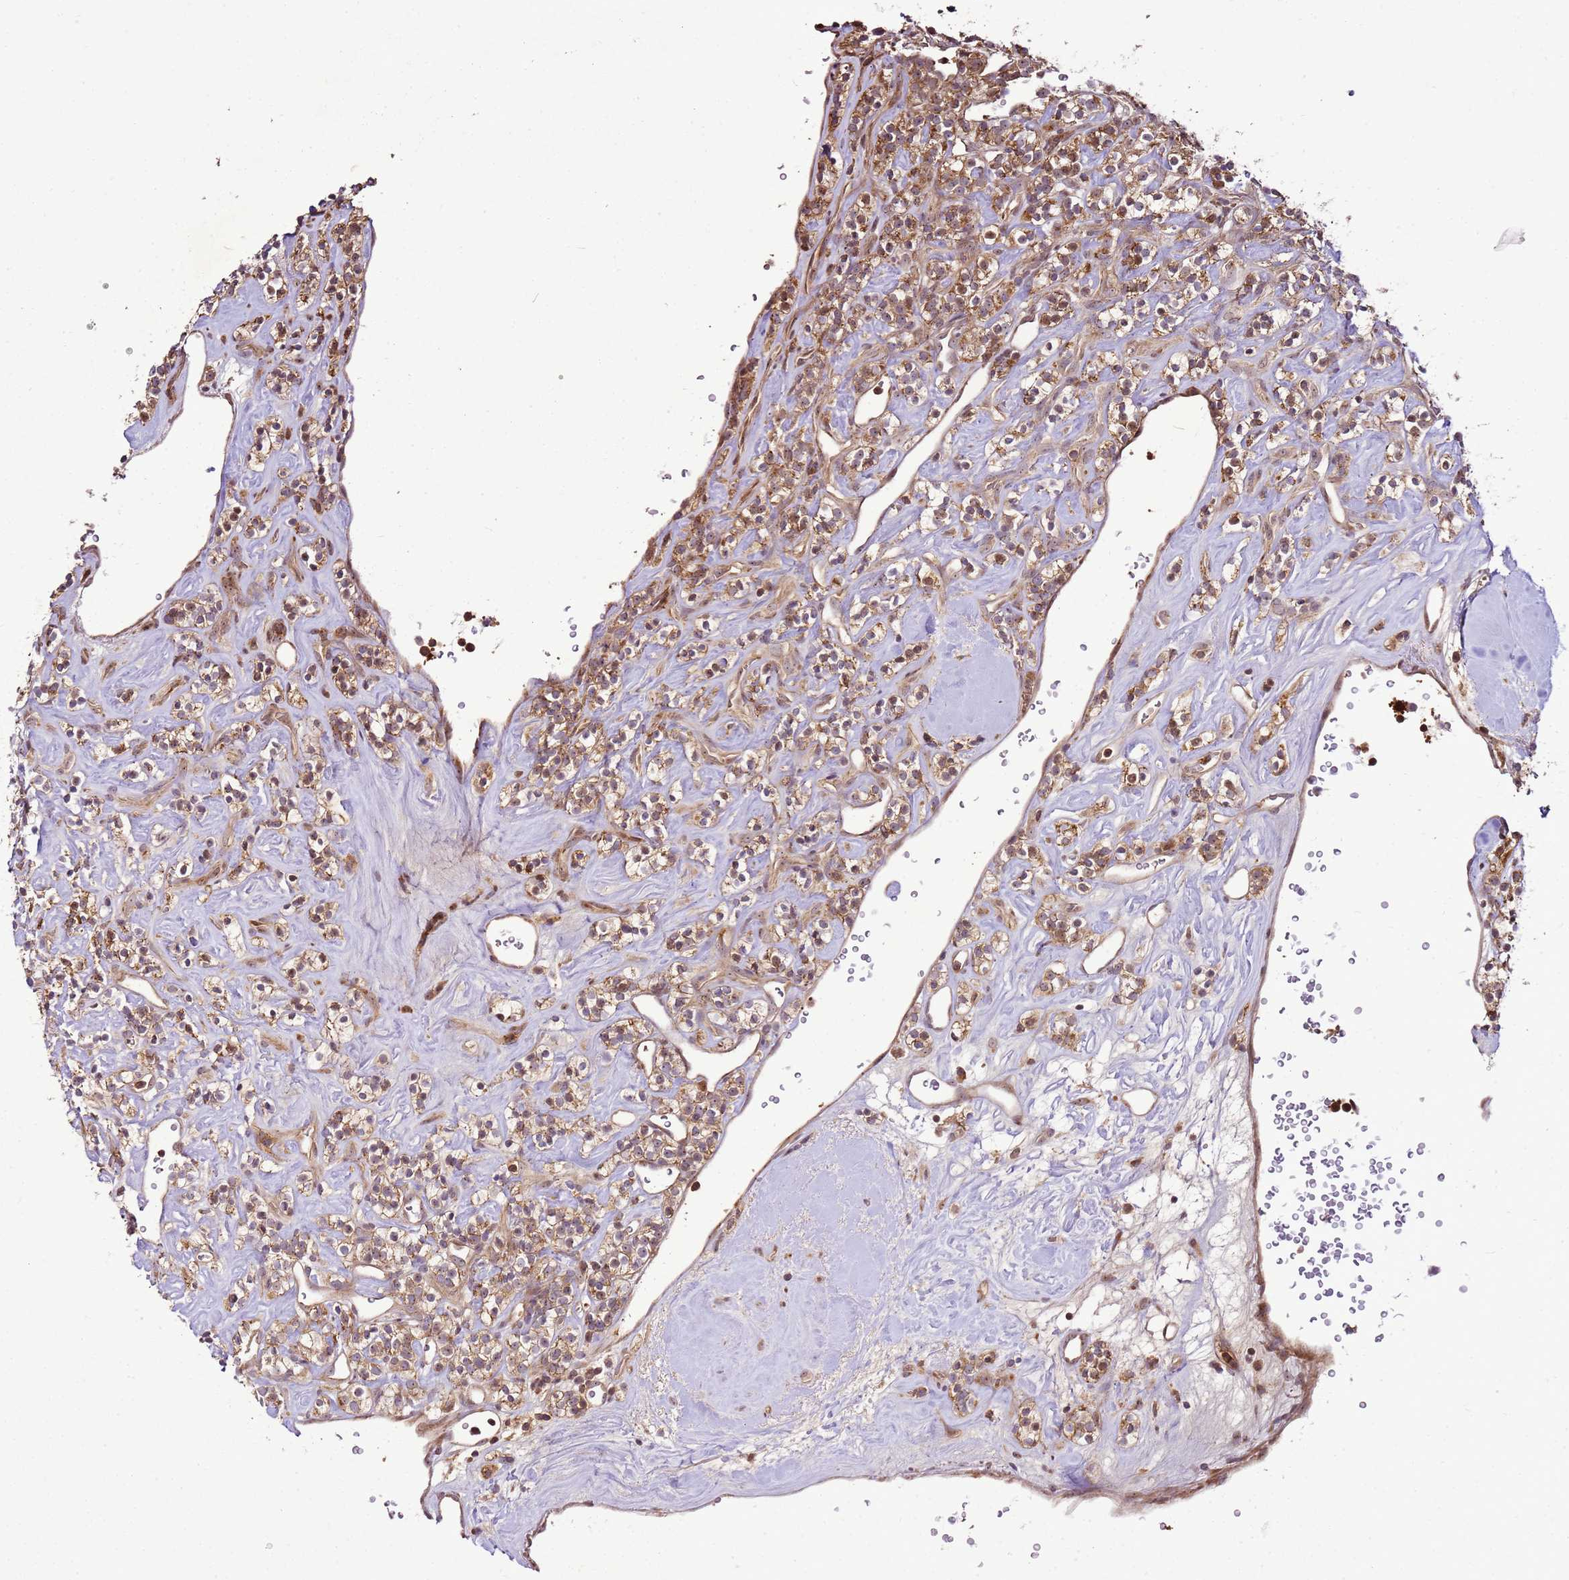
{"staining": {"intensity": "moderate", "quantity": ">75%", "location": "cytoplasmic/membranous"}, "tissue": "renal cancer", "cell_type": "Tumor cells", "image_type": "cancer", "snomed": [{"axis": "morphology", "description": "Adenocarcinoma, NOS"}, {"axis": "topography", "description": "Kidney"}], "caption": "Human renal cancer (adenocarcinoma) stained for a protein (brown) exhibits moderate cytoplasmic/membranous positive expression in about >75% of tumor cells.", "gene": "RASA3", "patient": {"sex": "male", "age": 77}}